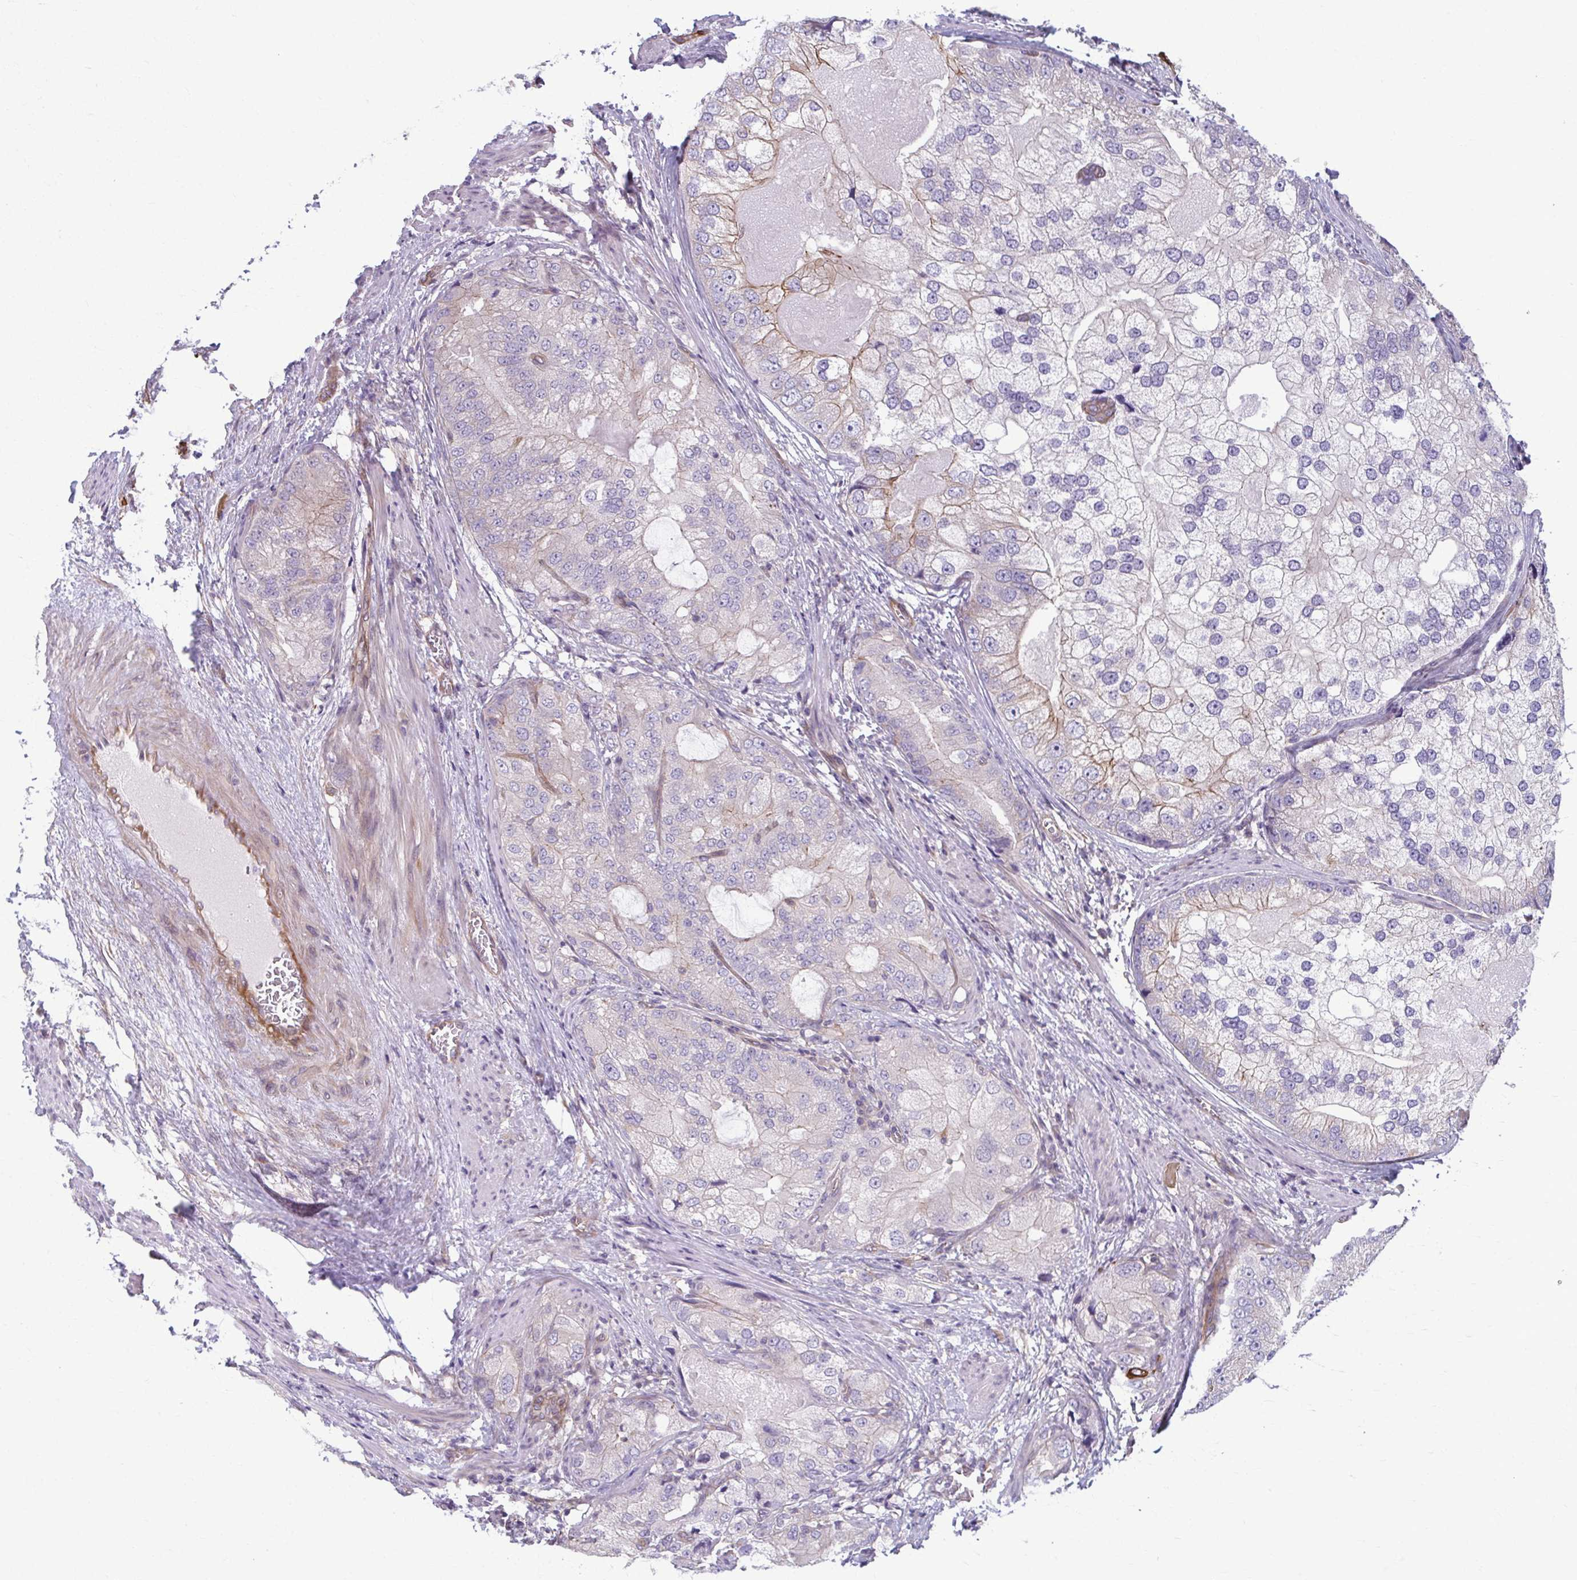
{"staining": {"intensity": "weak", "quantity": "<25%", "location": "cytoplasmic/membranous"}, "tissue": "prostate cancer", "cell_type": "Tumor cells", "image_type": "cancer", "snomed": [{"axis": "morphology", "description": "Adenocarcinoma, High grade"}, {"axis": "topography", "description": "Prostate"}], "caption": "DAB immunohistochemical staining of human high-grade adenocarcinoma (prostate) shows no significant positivity in tumor cells.", "gene": "EID2B", "patient": {"sex": "male", "age": 70}}